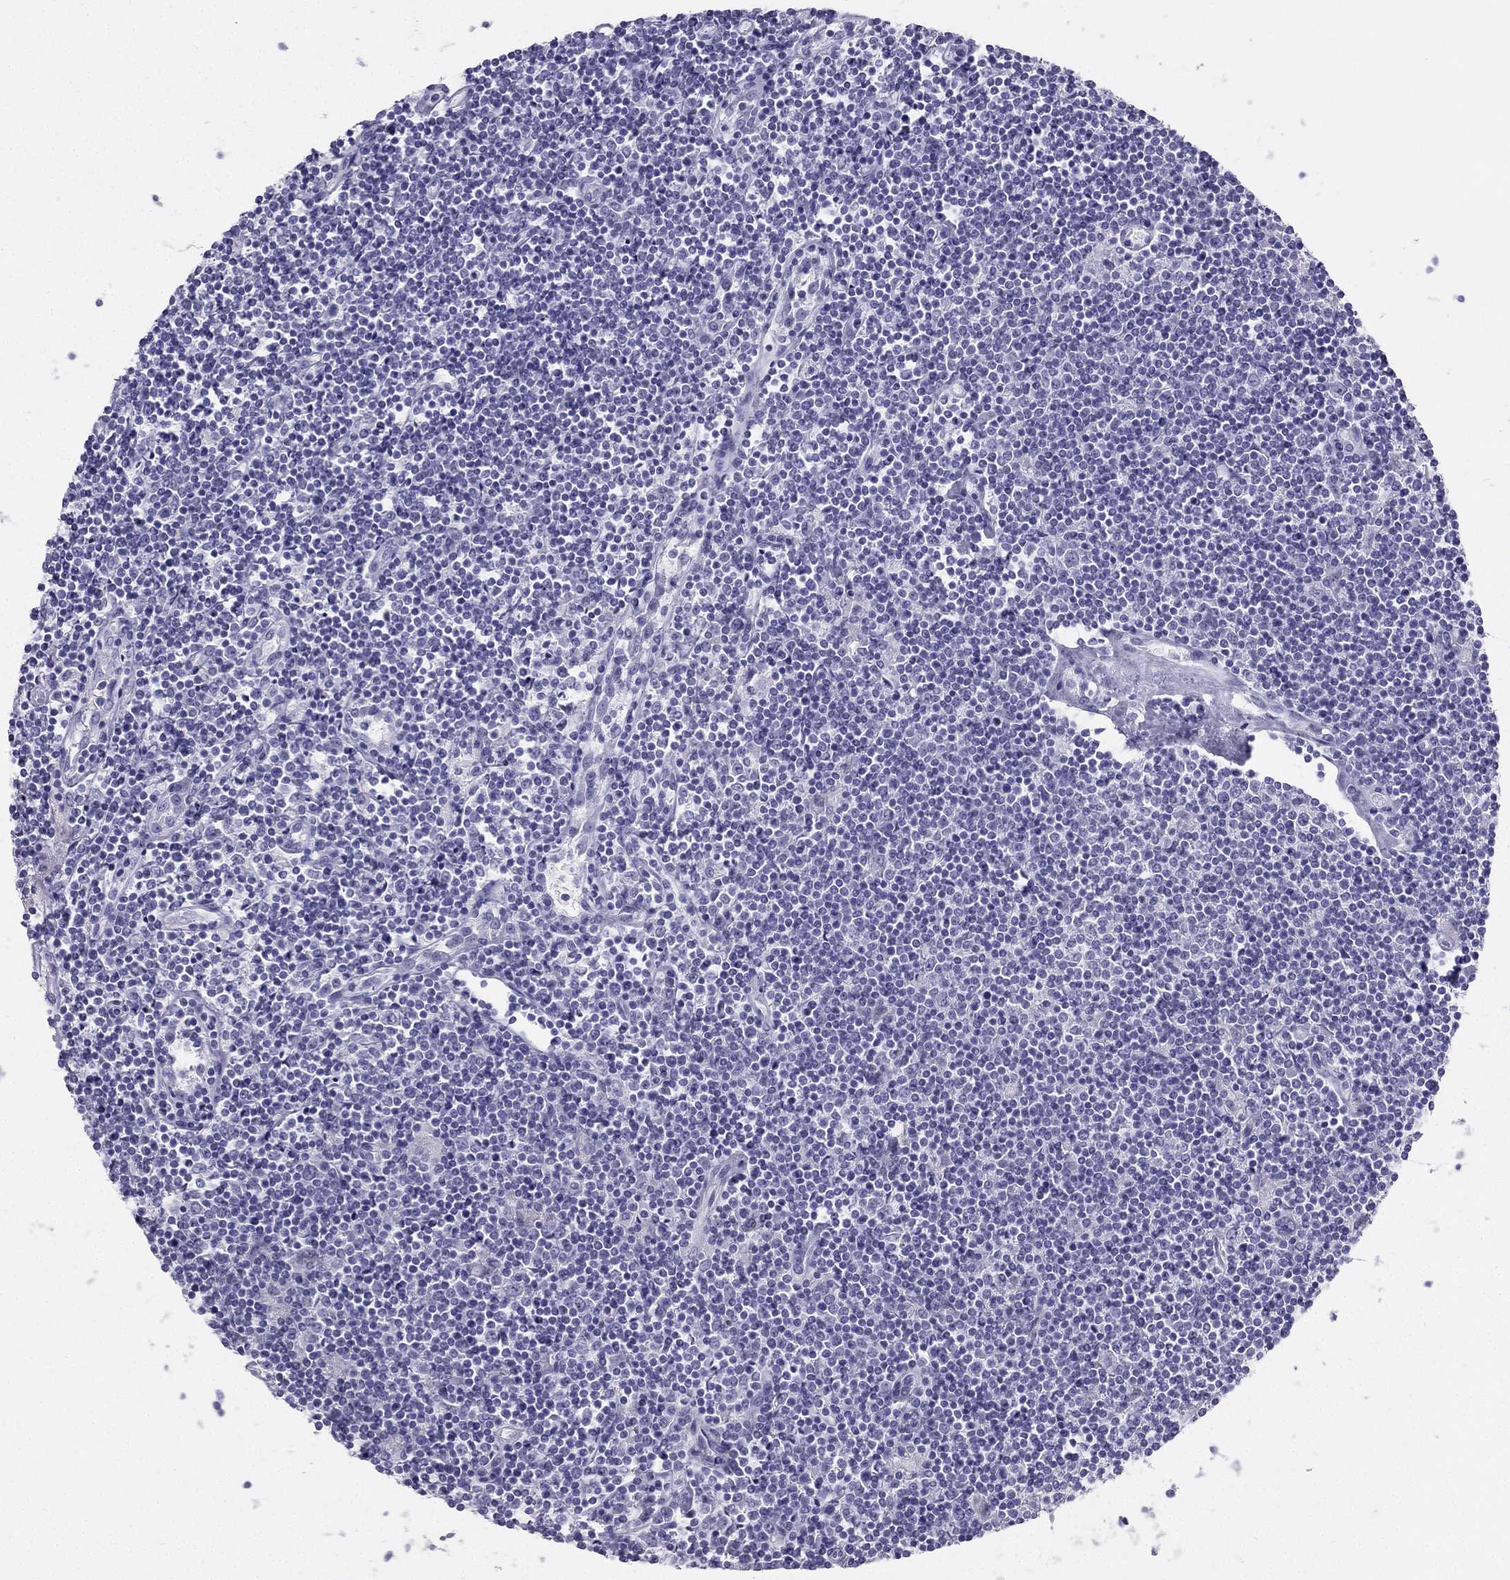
{"staining": {"intensity": "negative", "quantity": "none", "location": "none"}, "tissue": "lymphoma", "cell_type": "Tumor cells", "image_type": "cancer", "snomed": [{"axis": "morphology", "description": "Hodgkin's disease, NOS"}, {"axis": "topography", "description": "Lymph node"}], "caption": "IHC micrograph of neoplastic tissue: human lymphoma stained with DAB shows no significant protein positivity in tumor cells.", "gene": "TFF3", "patient": {"sex": "male", "age": 40}}